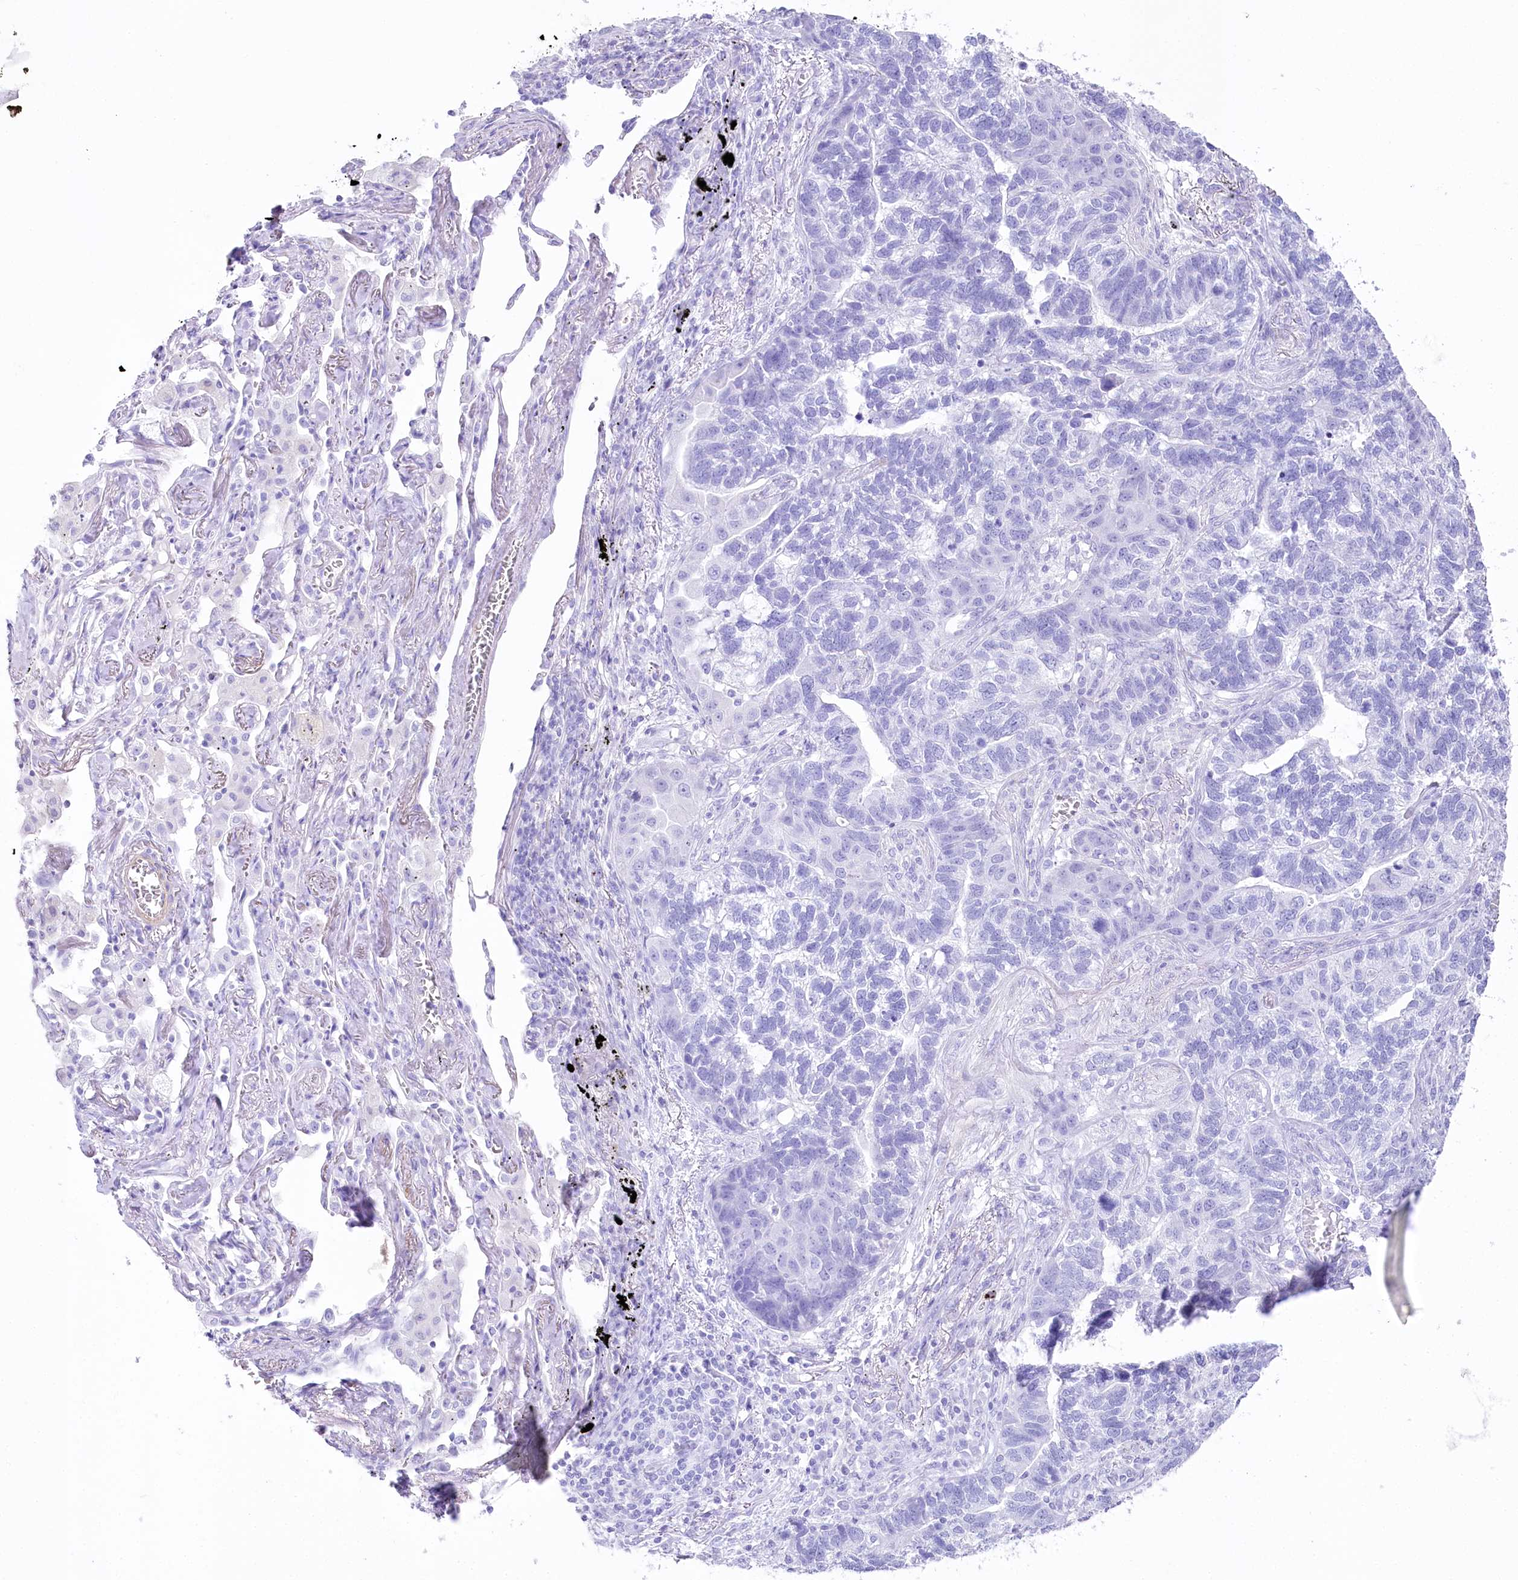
{"staining": {"intensity": "negative", "quantity": "none", "location": "none"}, "tissue": "lung cancer", "cell_type": "Tumor cells", "image_type": "cancer", "snomed": [{"axis": "morphology", "description": "Adenocarcinoma, NOS"}, {"axis": "topography", "description": "Lung"}], "caption": "Photomicrograph shows no protein expression in tumor cells of lung adenocarcinoma tissue.", "gene": "CSN3", "patient": {"sex": "male", "age": 67}}